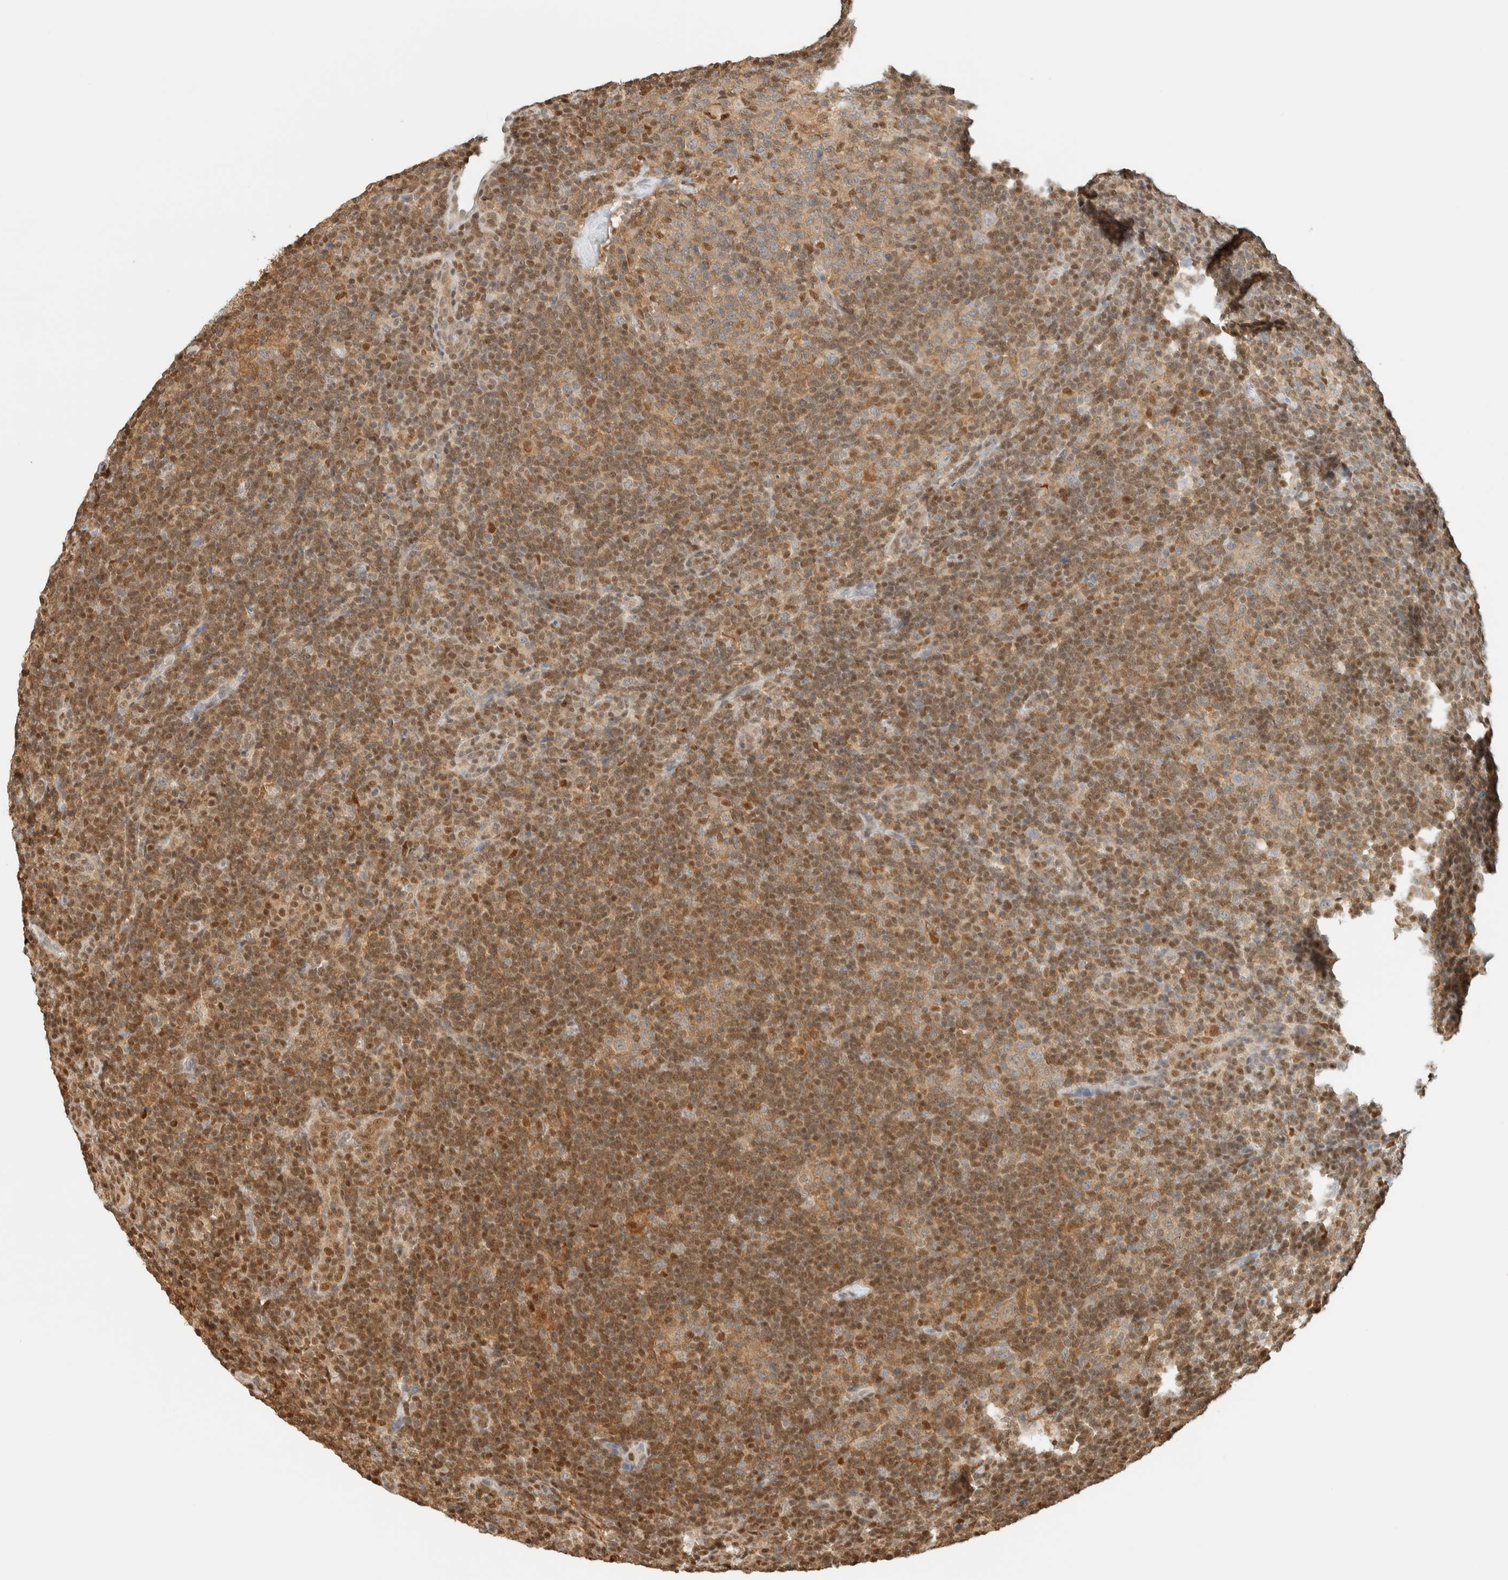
{"staining": {"intensity": "weak", "quantity": "25%-75%", "location": "cytoplasmic/membranous"}, "tissue": "lymphoma", "cell_type": "Tumor cells", "image_type": "cancer", "snomed": [{"axis": "morphology", "description": "Hodgkin's disease, NOS"}, {"axis": "topography", "description": "Lymph node"}], "caption": "There is low levels of weak cytoplasmic/membranous staining in tumor cells of lymphoma, as demonstrated by immunohistochemical staining (brown color).", "gene": "ZBTB37", "patient": {"sex": "female", "age": 57}}